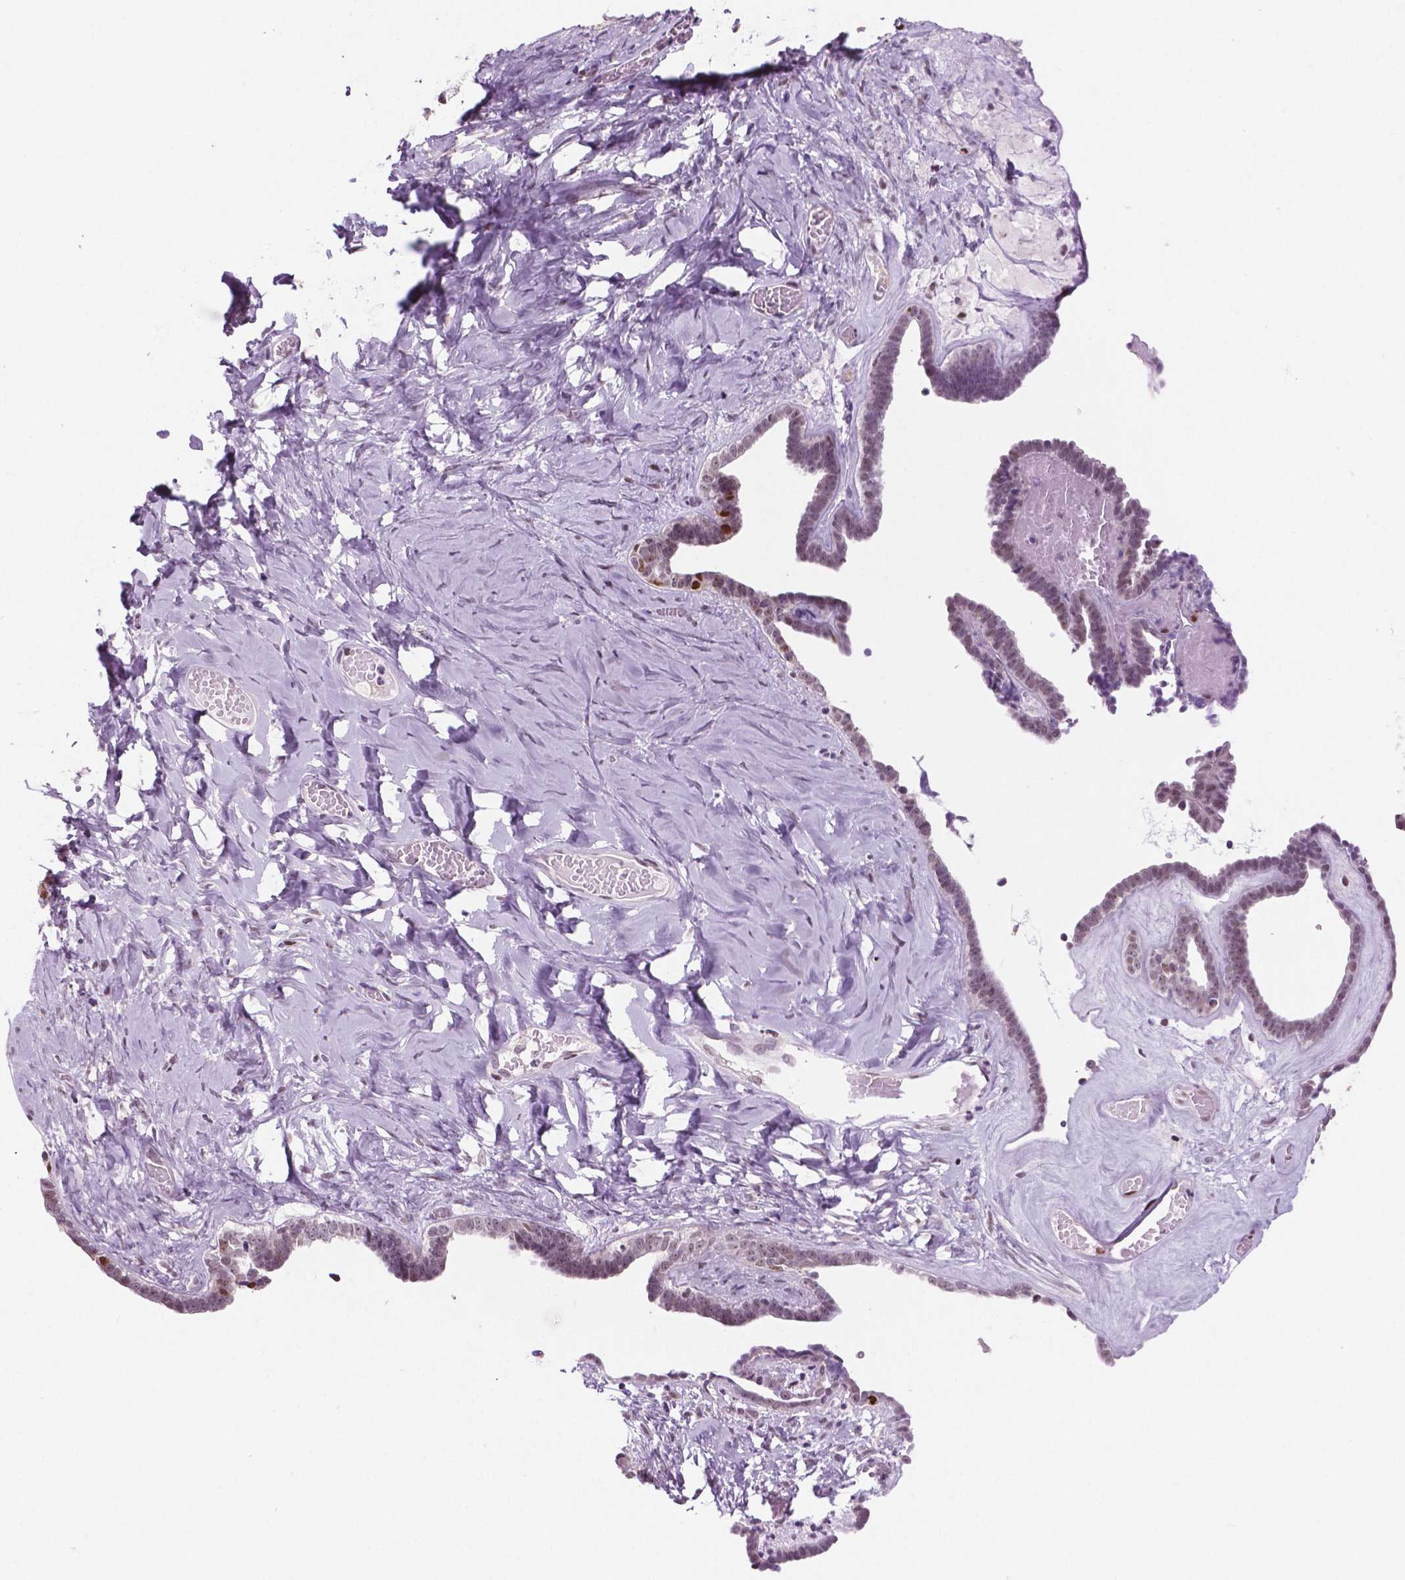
{"staining": {"intensity": "weak", "quantity": "25%-75%", "location": "nuclear"}, "tissue": "ovarian cancer", "cell_type": "Tumor cells", "image_type": "cancer", "snomed": [{"axis": "morphology", "description": "Cystadenocarcinoma, serous, NOS"}, {"axis": "topography", "description": "Ovary"}], "caption": "Ovarian serous cystadenocarcinoma stained with DAB (3,3'-diaminobenzidine) IHC shows low levels of weak nuclear positivity in about 25%-75% of tumor cells.", "gene": "NCAPH2", "patient": {"sex": "female", "age": 71}}